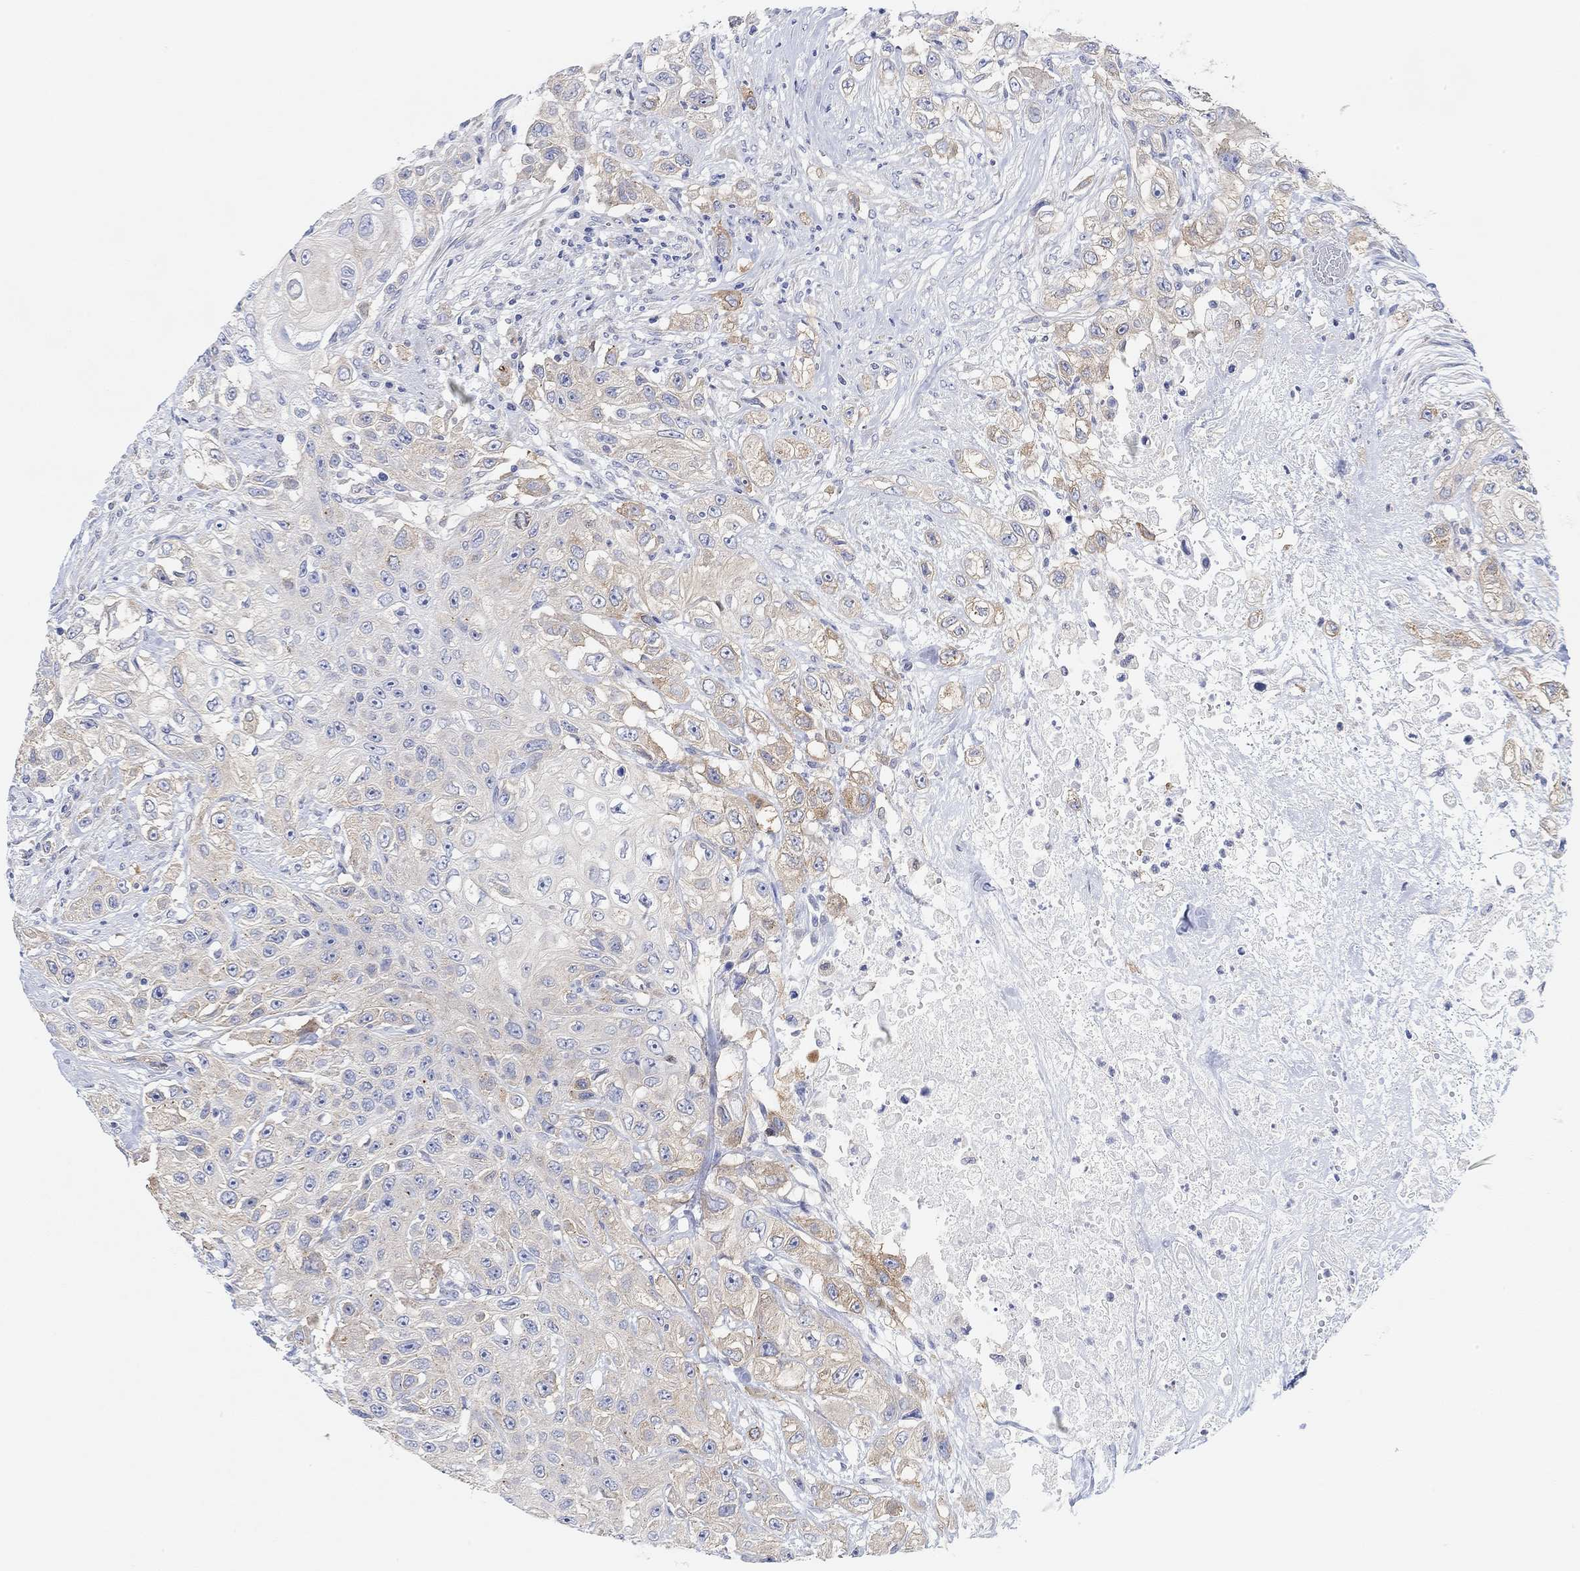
{"staining": {"intensity": "weak", "quantity": "25%-75%", "location": "cytoplasmic/membranous"}, "tissue": "urothelial cancer", "cell_type": "Tumor cells", "image_type": "cancer", "snomed": [{"axis": "morphology", "description": "Urothelial carcinoma, High grade"}, {"axis": "topography", "description": "Urinary bladder"}], "caption": "Immunohistochemistry (IHC) of high-grade urothelial carcinoma exhibits low levels of weak cytoplasmic/membranous expression in about 25%-75% of tumor cells. (DAB IHC with brightfield microscopy, high magnification).", "gene": "RGS1", "patient": {"sex": "female", "age": 56}}